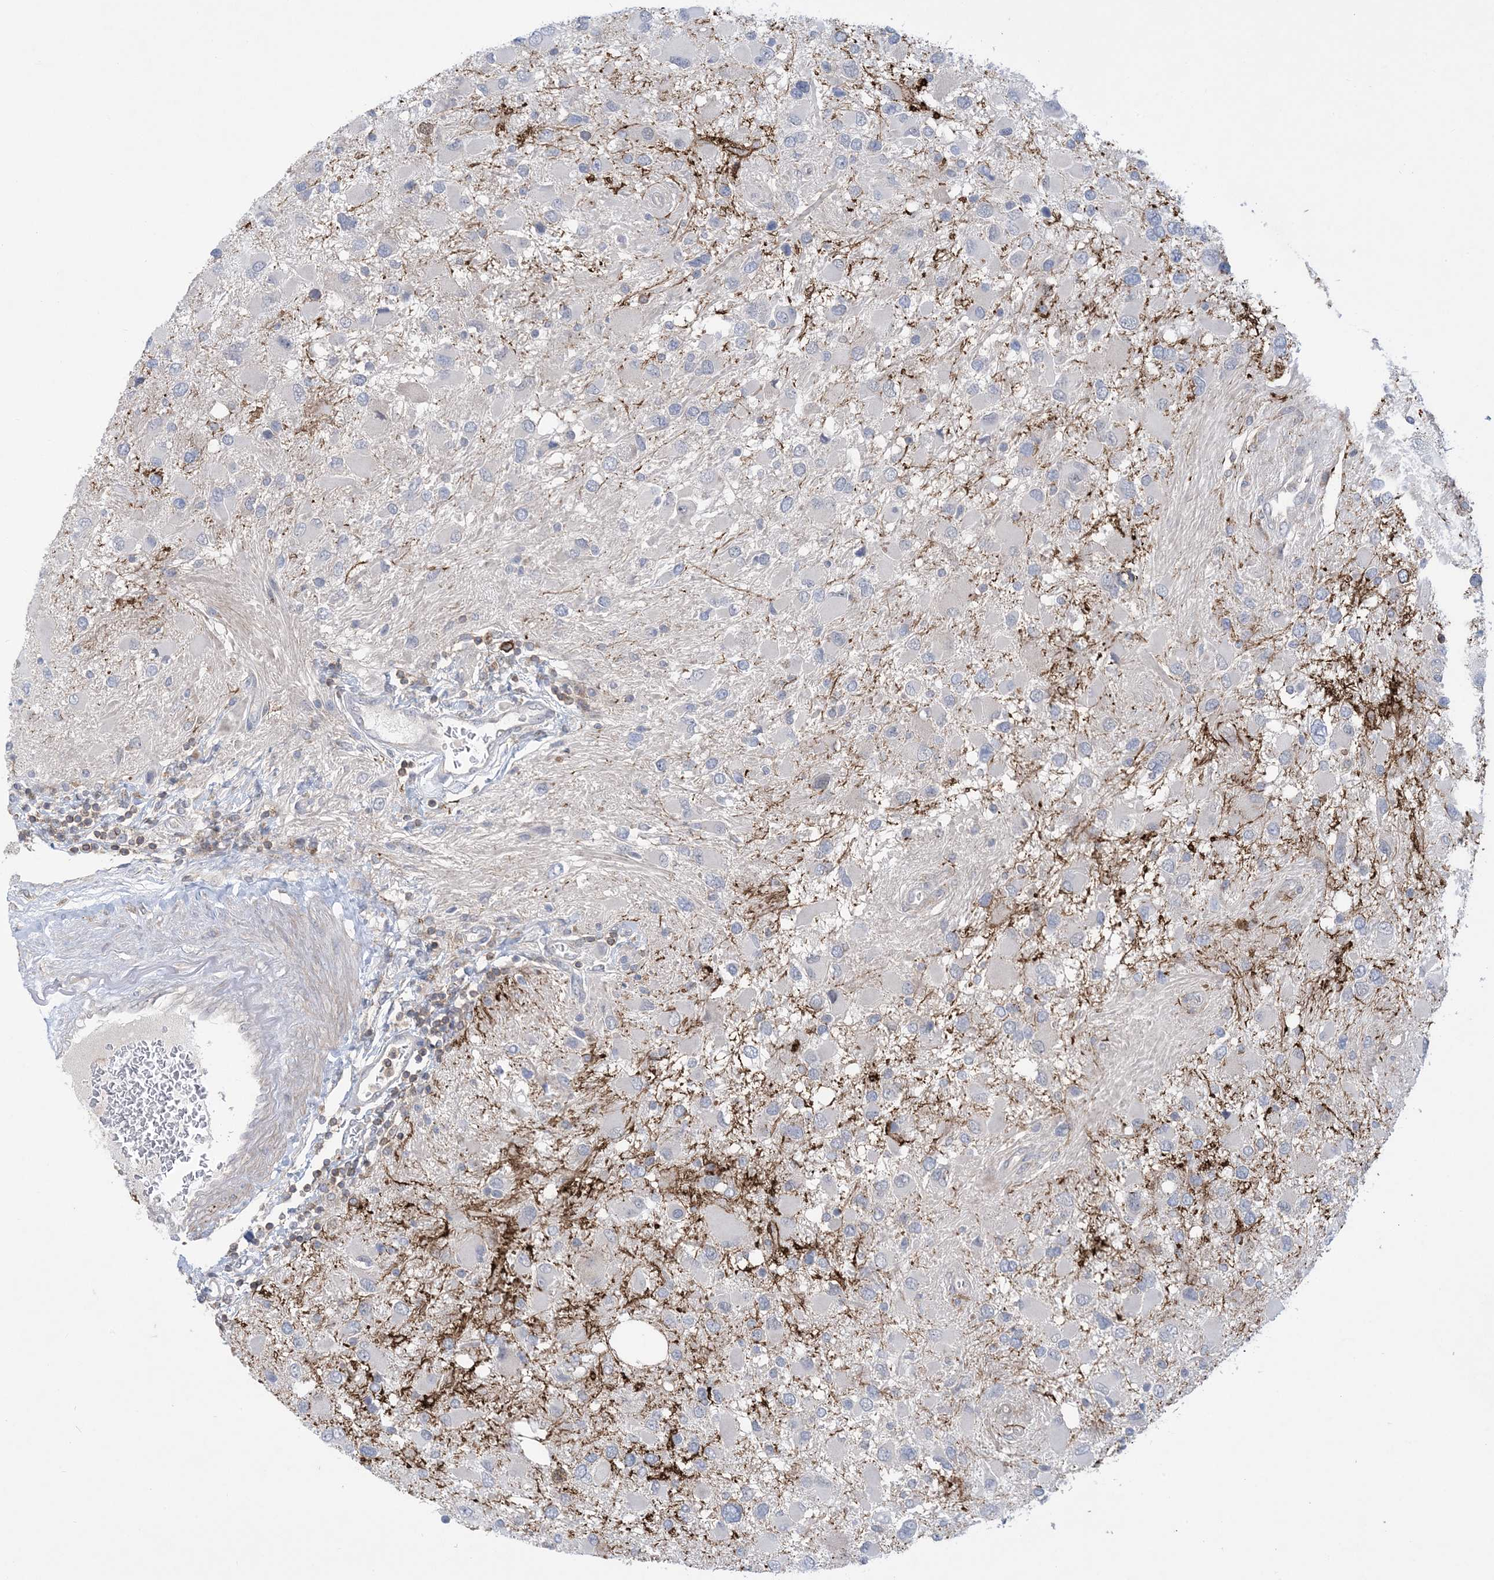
{"staining": {"intensity": "negative", "quantity": "none", "location": "none"}, "tissue": "glioma", "cell_type": "Tumor cells", "image_type": "cancer", "snomed": [{"axis": "morphology", "description": "Glioma, malignant, High grade"}, {"axis": "topography", "description": "Brain"}], "caption": "The histopathology image shows no staining of tumor cells in glioma. (Immunohistochemistry, brightfield microscopy, high magnification).", "gene": "AOC1", "patient": {"sex": "male", "age": 53}}